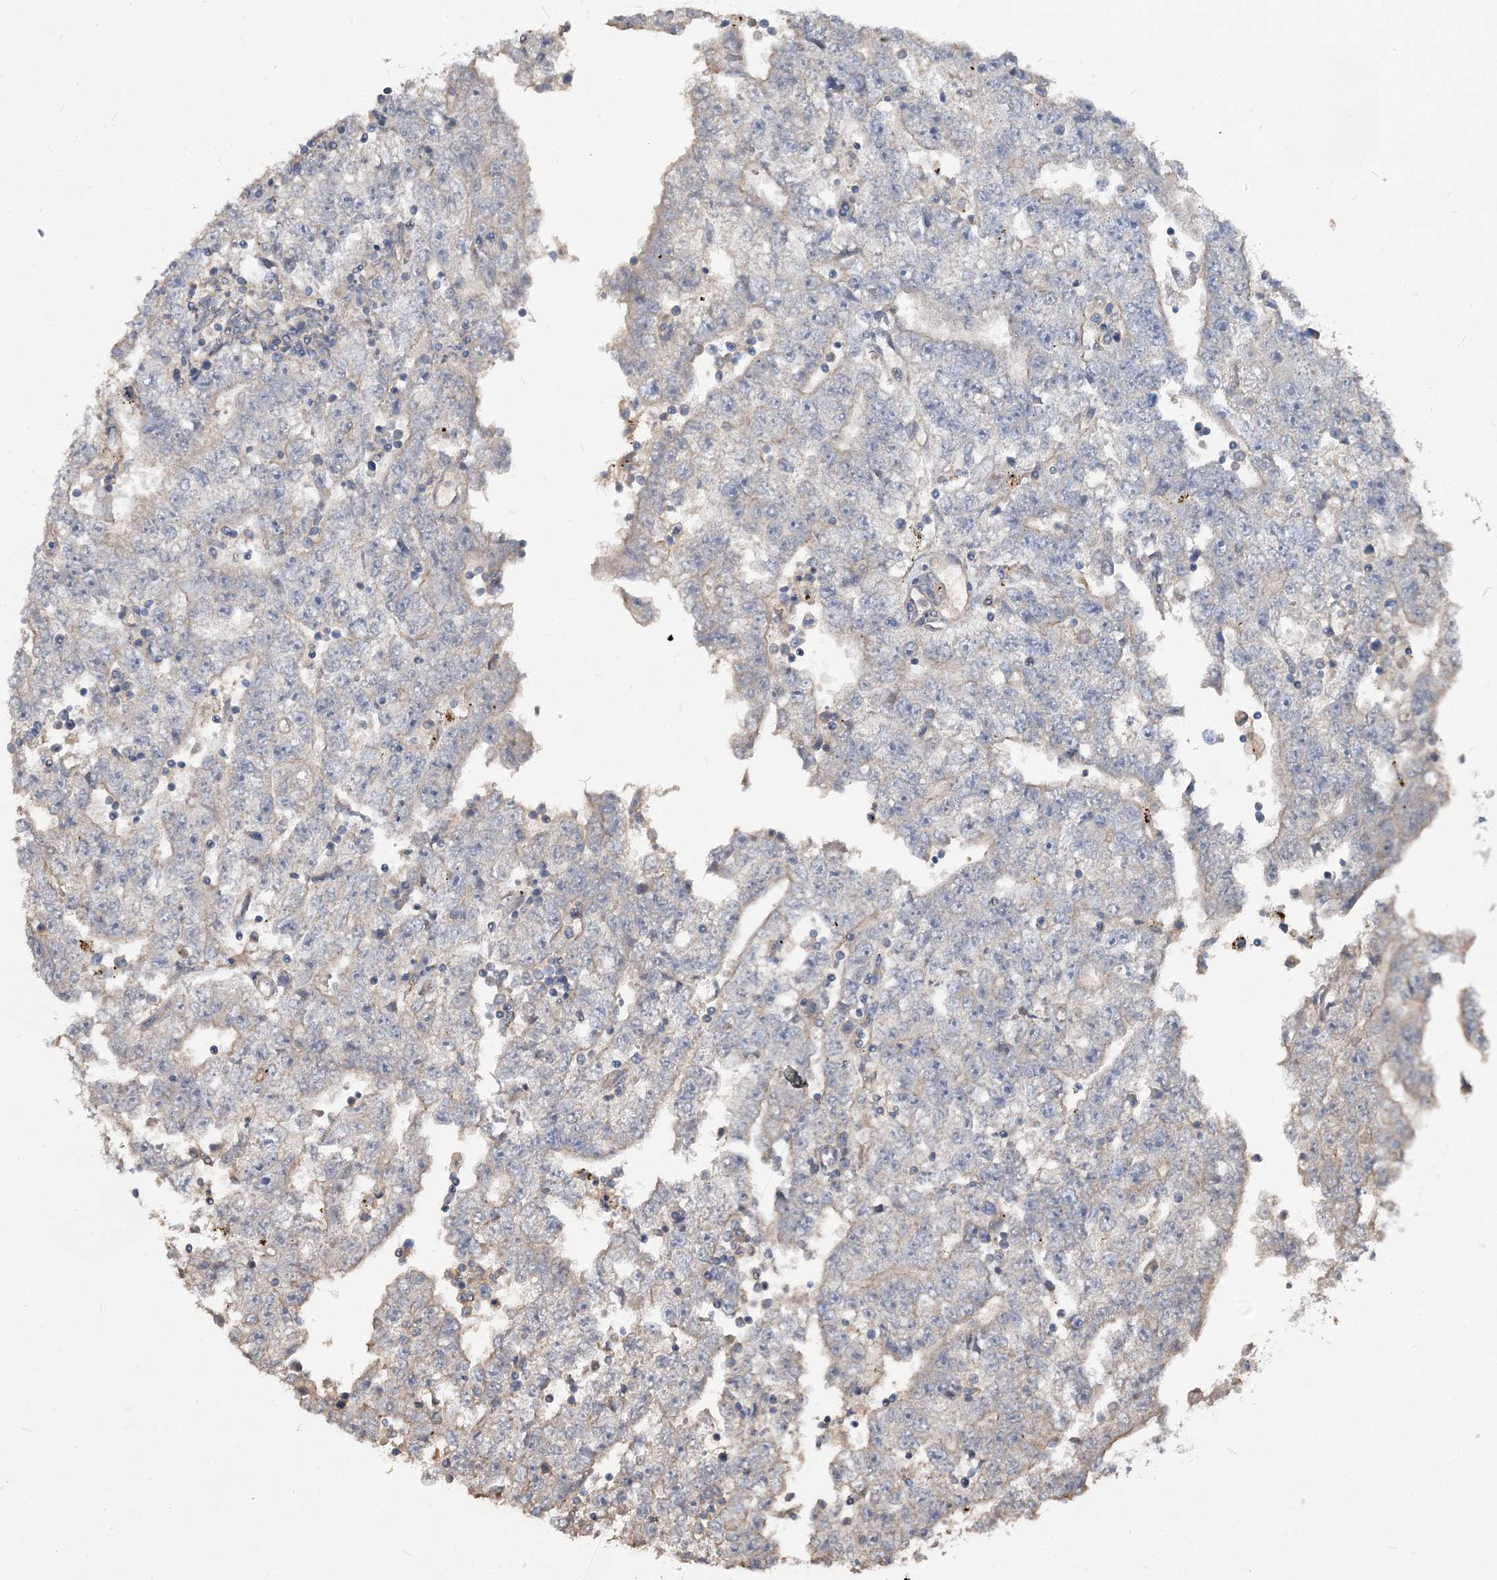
{"staining": {"intensity": "negative", "quantity": "none", "location": "none"}, "tissue": "testis cancer", "cell_type": "Tumor cells", "image_type": "cancer", "snomed": [{"axis": "morphology", "description": "Carcinoma, Embryonal, NOS"}, {"axis": "topography", "description": "Testis"}], "caption": "IHC image of neoplastic tissue: testis cancer (embryonal carcinoma) stained with DAB (3,3'-diaminobenzidine) exhibits no significant protein expression in tumor cells.", "gene": "URAD", "patient": {"sex": "male", "age": 25}}